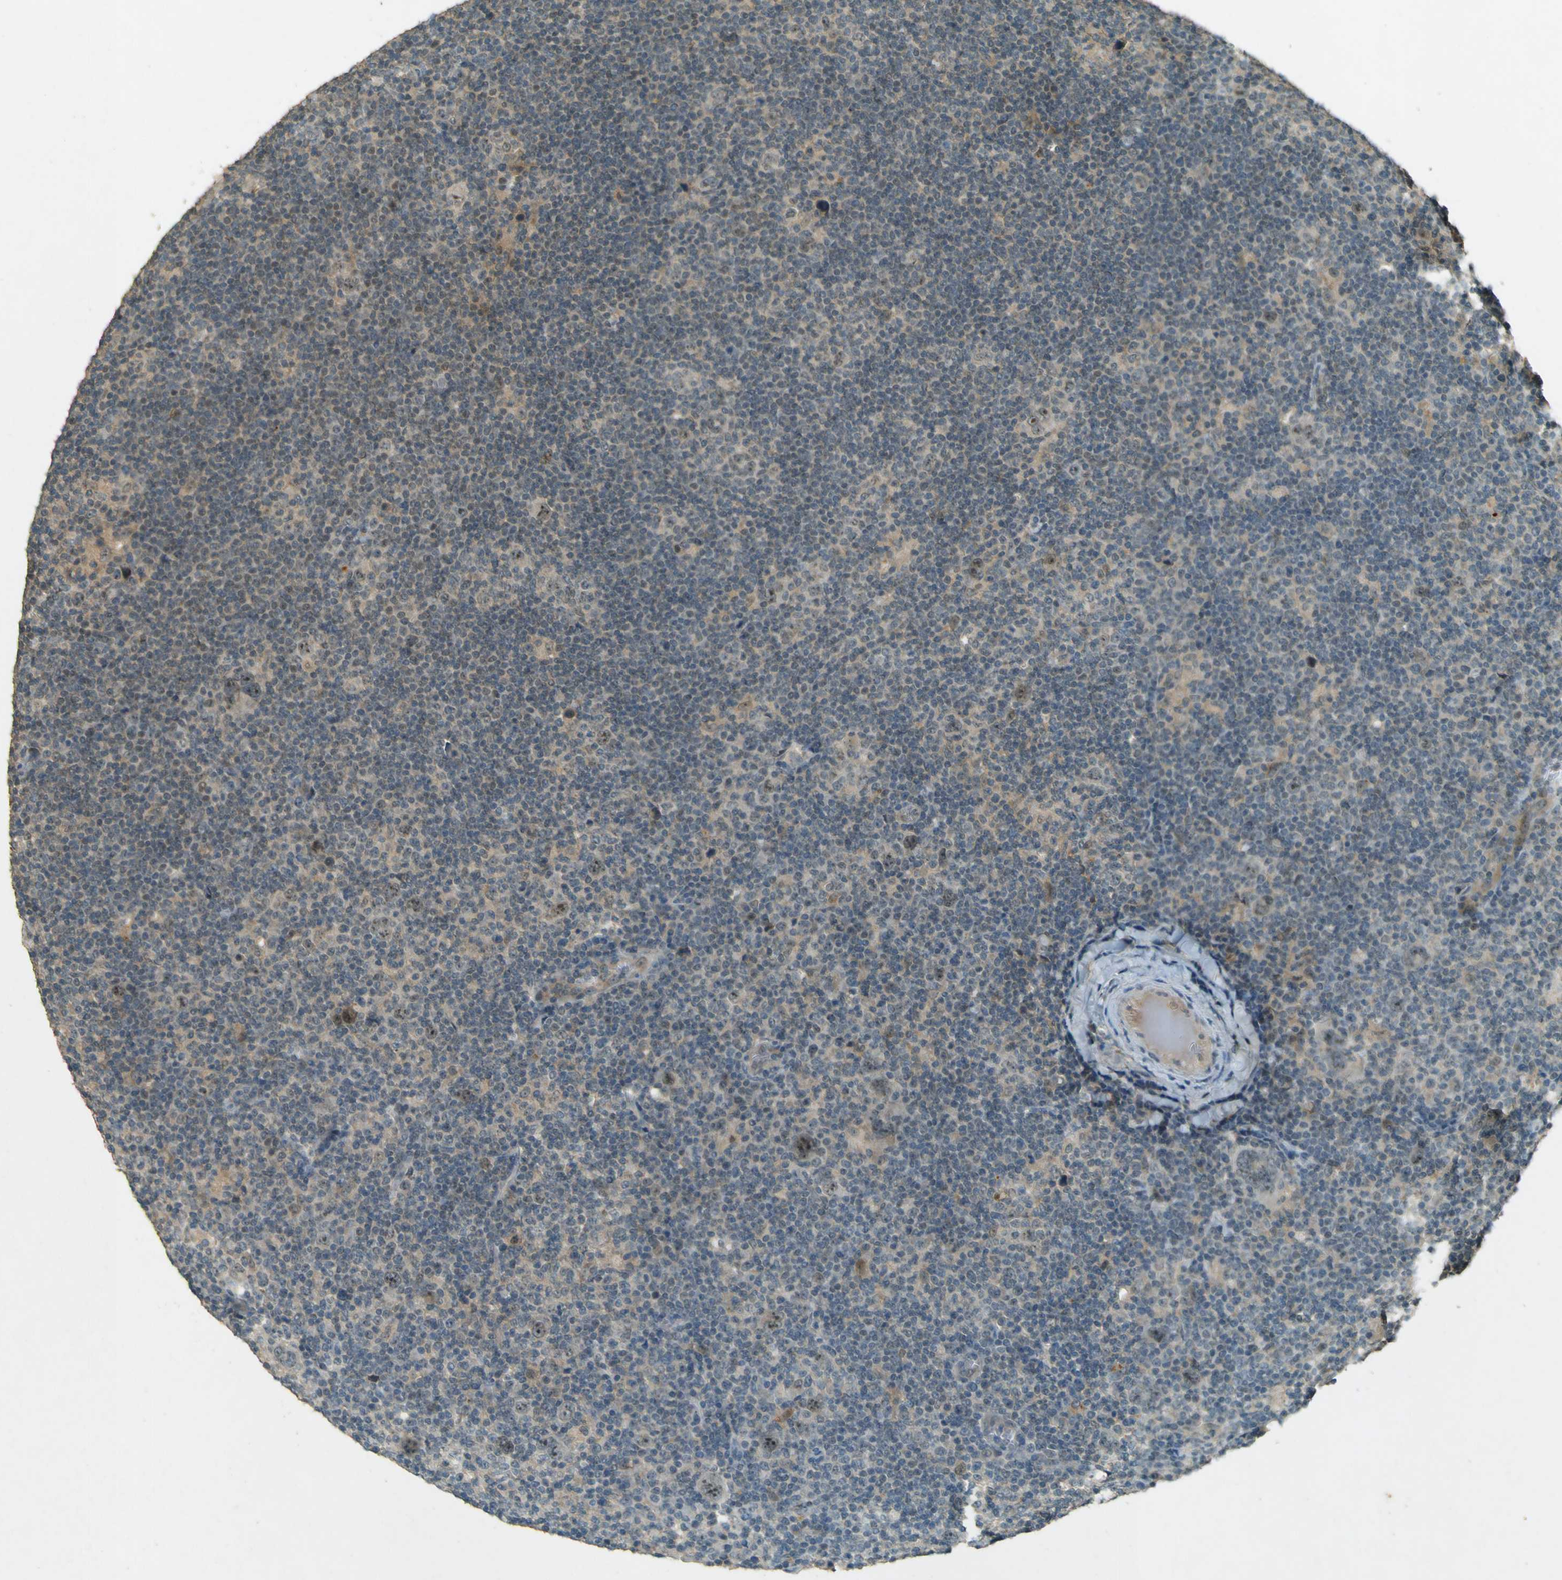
{"staining": {"intensity": "negative", "quantity": "none", "location": "none"}, "tissue": "lymphoma", "cell_type": "Tumor cells", "image_type": "cancer", "snomed": [{"axis": "morphology", "description": "Hodgkin's disease, NOS"}, {"axis": "topography", "description": "Lymph node"}], "caption": "The image exhibits no staining of tumor cells in lymphoma.", "gene": "MPDZ", "patient": {"sex": "female", "age": 57}}